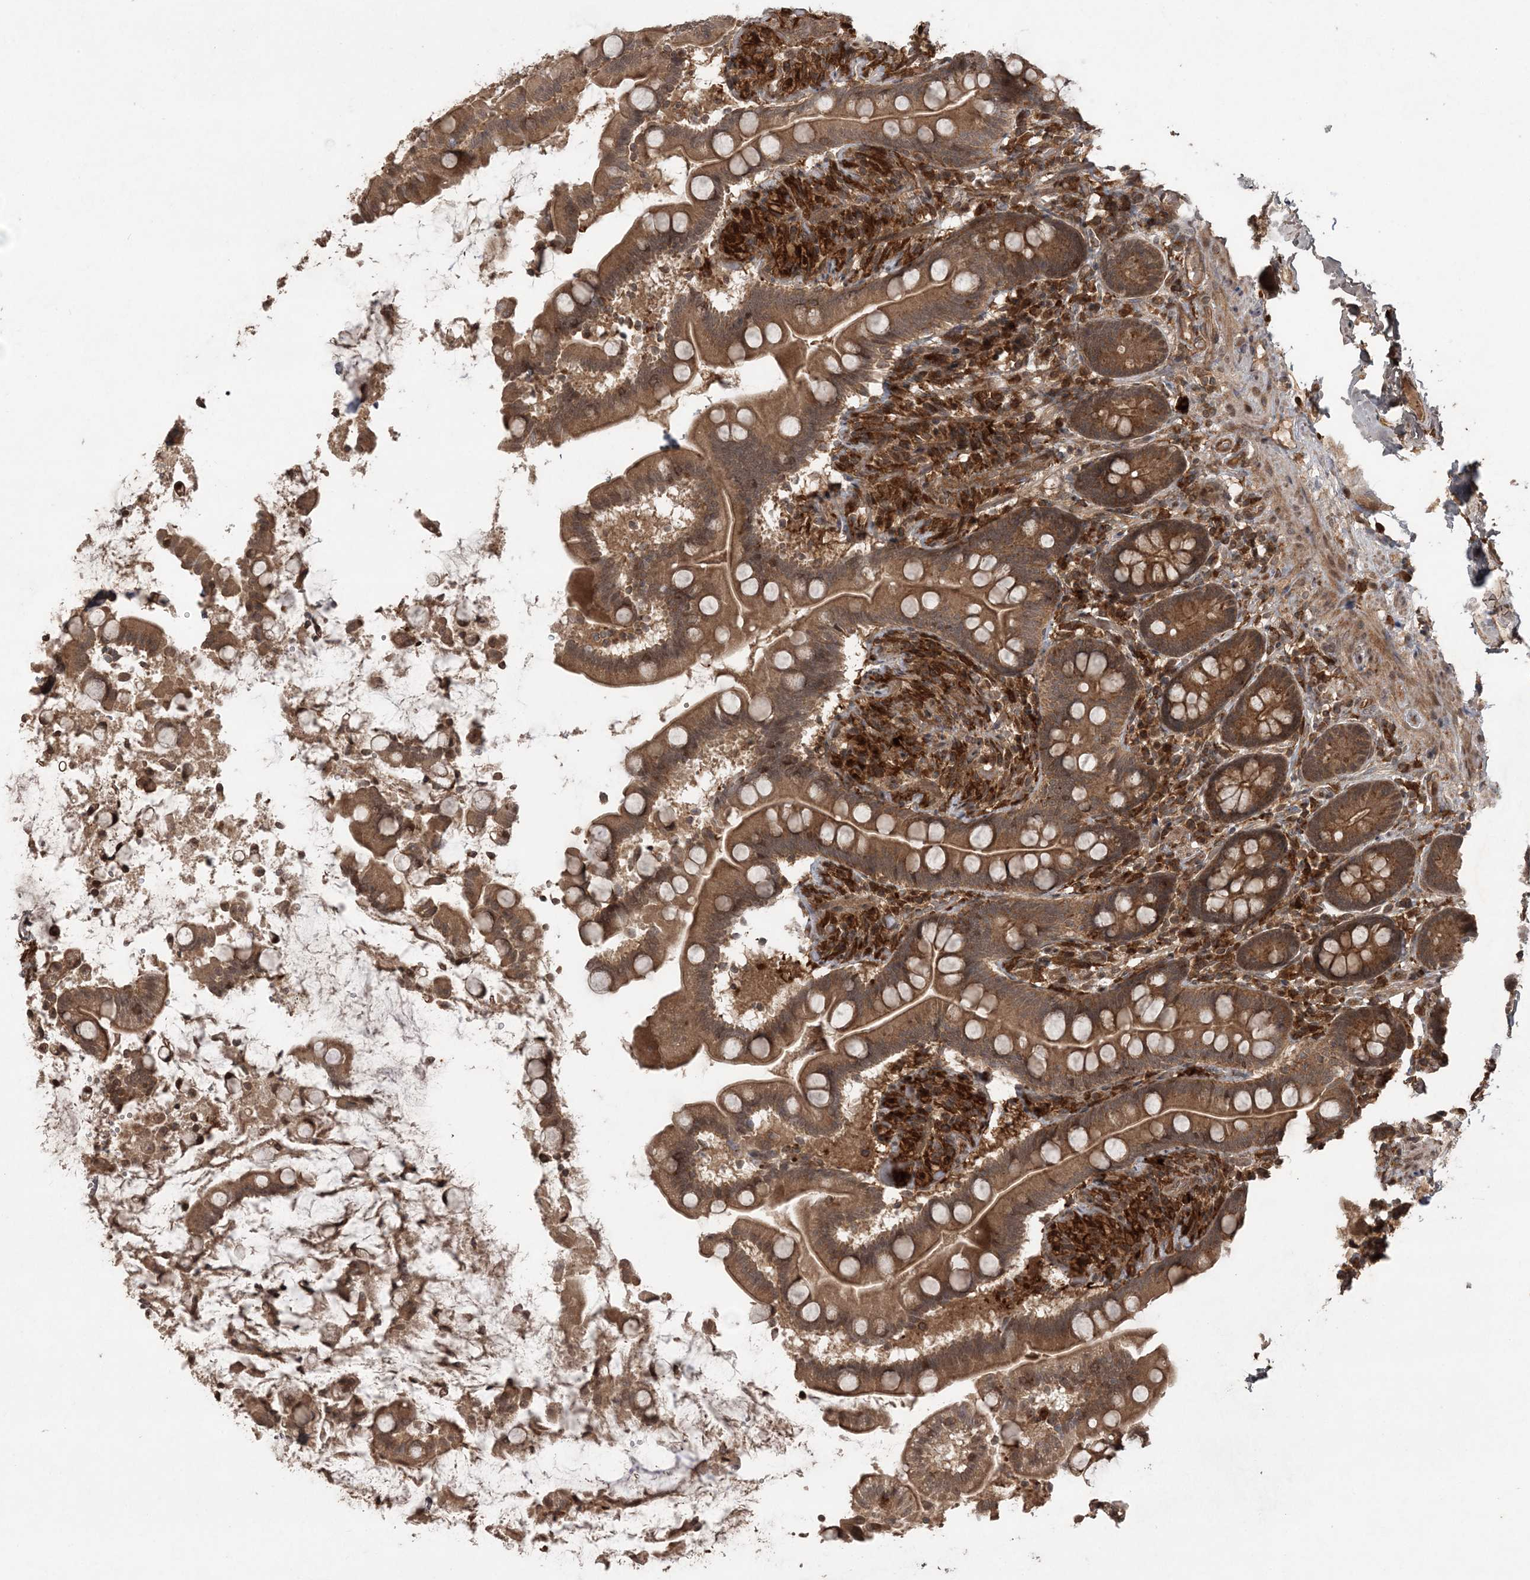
{"staining": {"intensity": "moderate", "quantity": ">75%", "location": "cytoplasmic/membranous"}, "tissue": "small intestine", "cell_type": "Glandular cells", "image_type": "normal", "snomed": [{"axis": "morphology", "description": "Normal tissue, NOS"}, {"axis": "topography", "description": "Small intestine"}], "caption": "Protein analysis of unremarkable small intestine reveals moderate cytoplasmic/membranous positivity in about >75% of glandular cells.", "gene": "LACC1", "patient": {"sex": "female", "age": 64}}